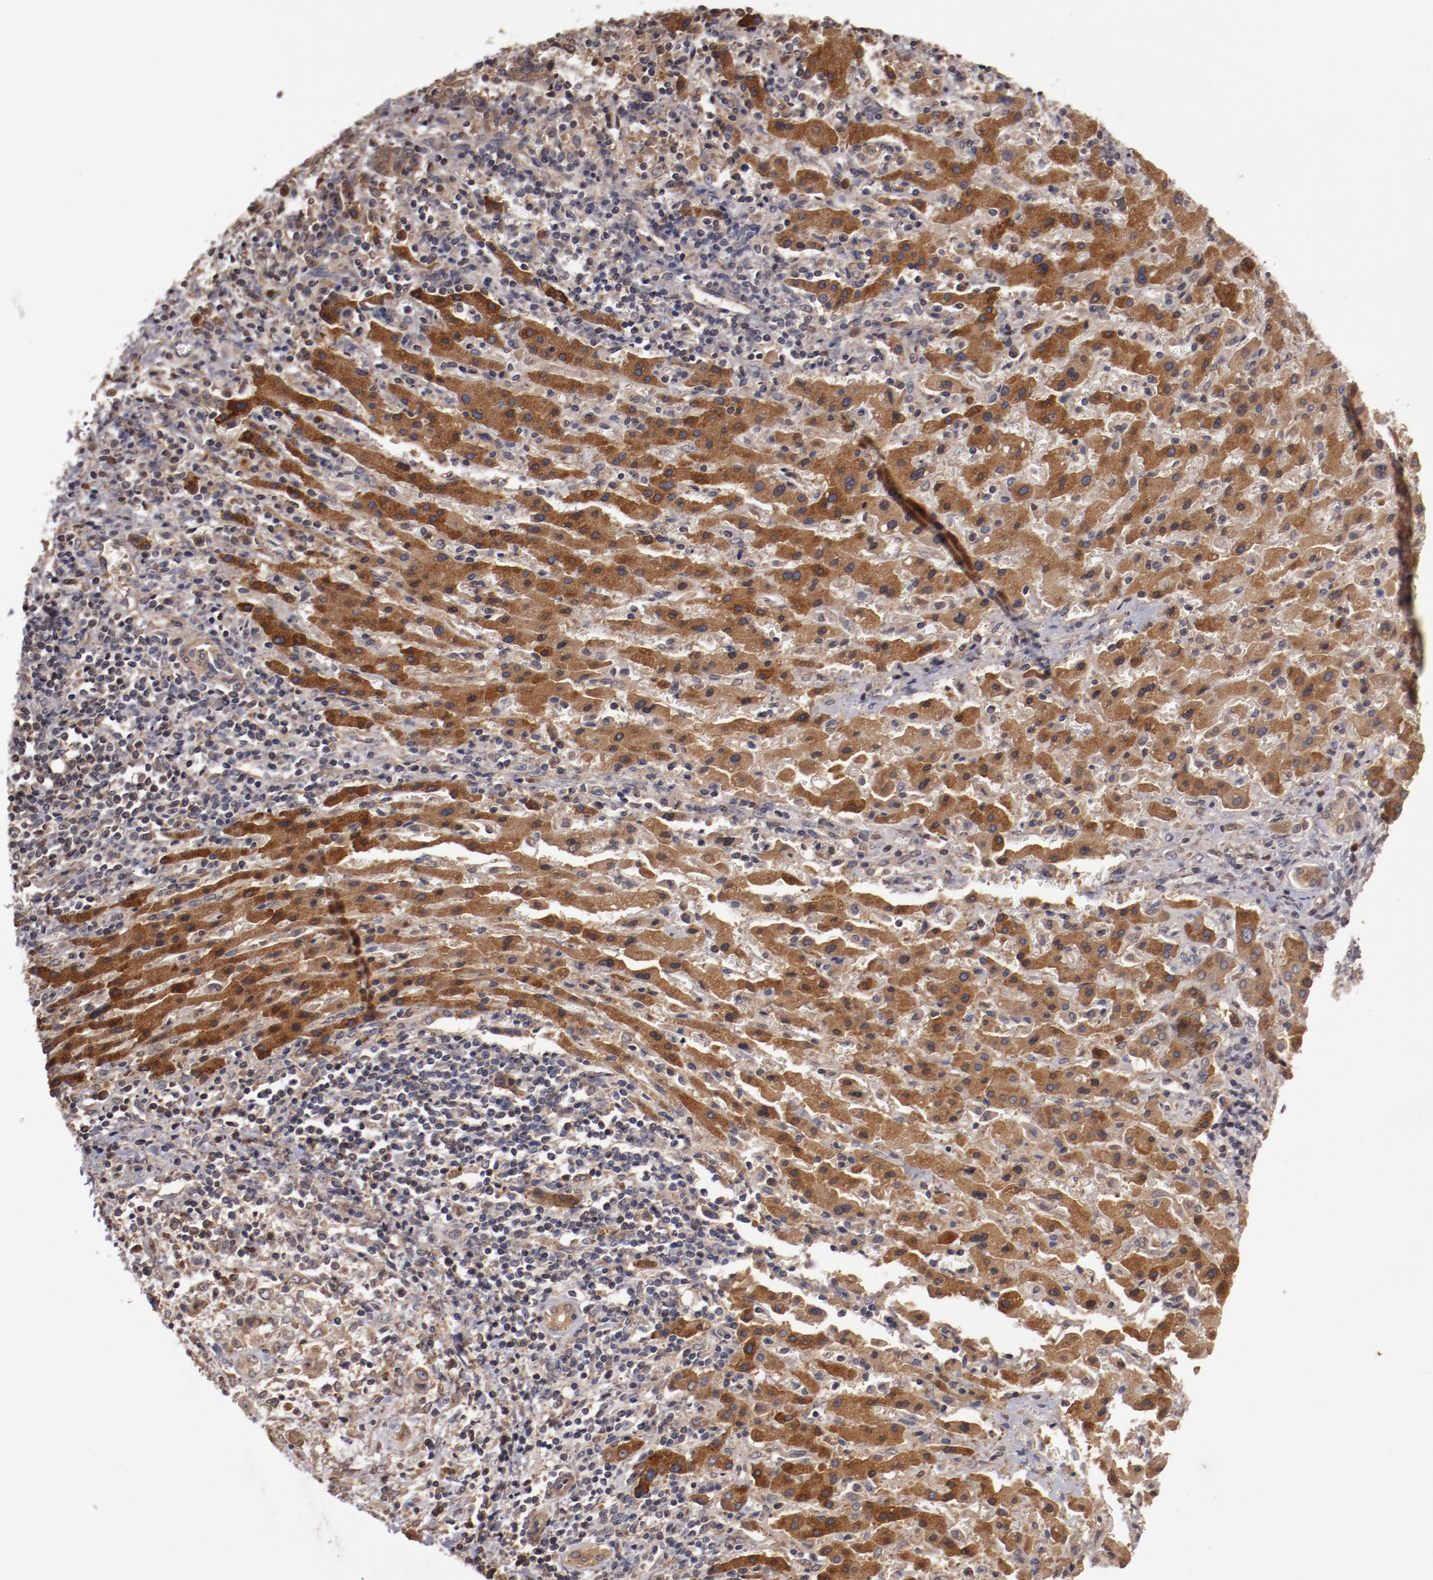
{"staining": {"intensity": "moderate", "quantity": ">75%", "location": "cytoplasmic/membranous"}, "tissue": "liver cancer", "cell_type": "Tumor cells", "image_type": "cancer", "snomed": [{"axis": "morphology", "description": "Cholangiocarcinoma"}, {"axis": "topography", "description": "Liver"}], "caption": "Immunohistochemical staining of human liver cancer exhibits medium levels of moderate cytoplasmic/membranous positivity in about >75% of tumor cells. (DAB IHC, brown staining for protein, blue staining for nuclei).", "gene": "SERPINA7", "patient": {"sex": "male", "age": 57}}